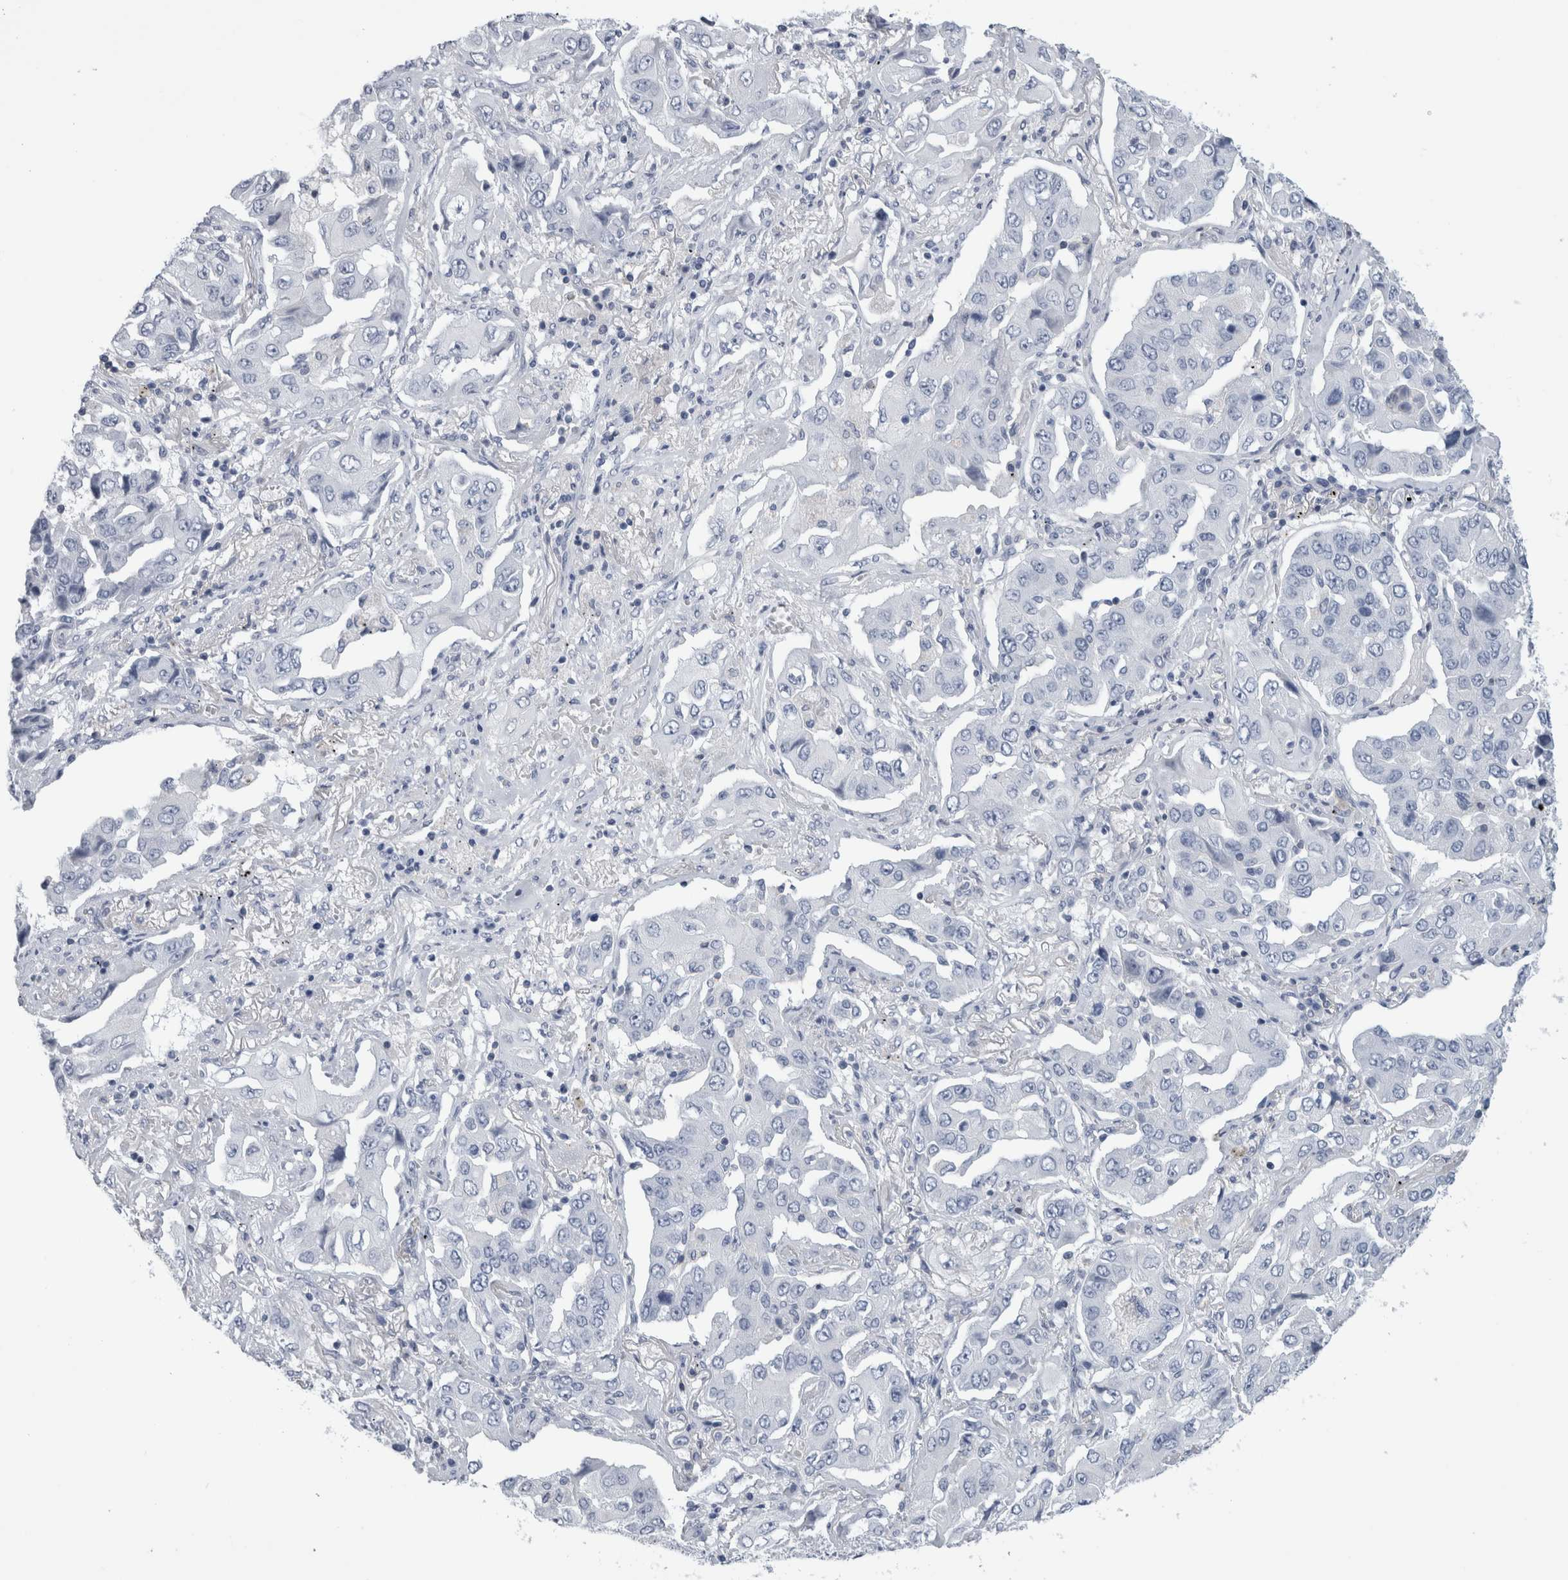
{"staining": {"intensity": "negative", "quantity": "none", "location": "none"}, "tissue": "lung cancer", "cell_type": "Tumor cells", "image_type": "cancer", "snomed": [{"axis": "morphology", "description": "Adenocarcinoma, NOS"}, {"axis": "topography", "description": "Lung"}], "caption": "The photomicrograph shows no significant positivity in tumor cells of adenocarcinoma (lung).", "gene": "ANKFY1", "patient": {"sex": "female", "age": 65}}